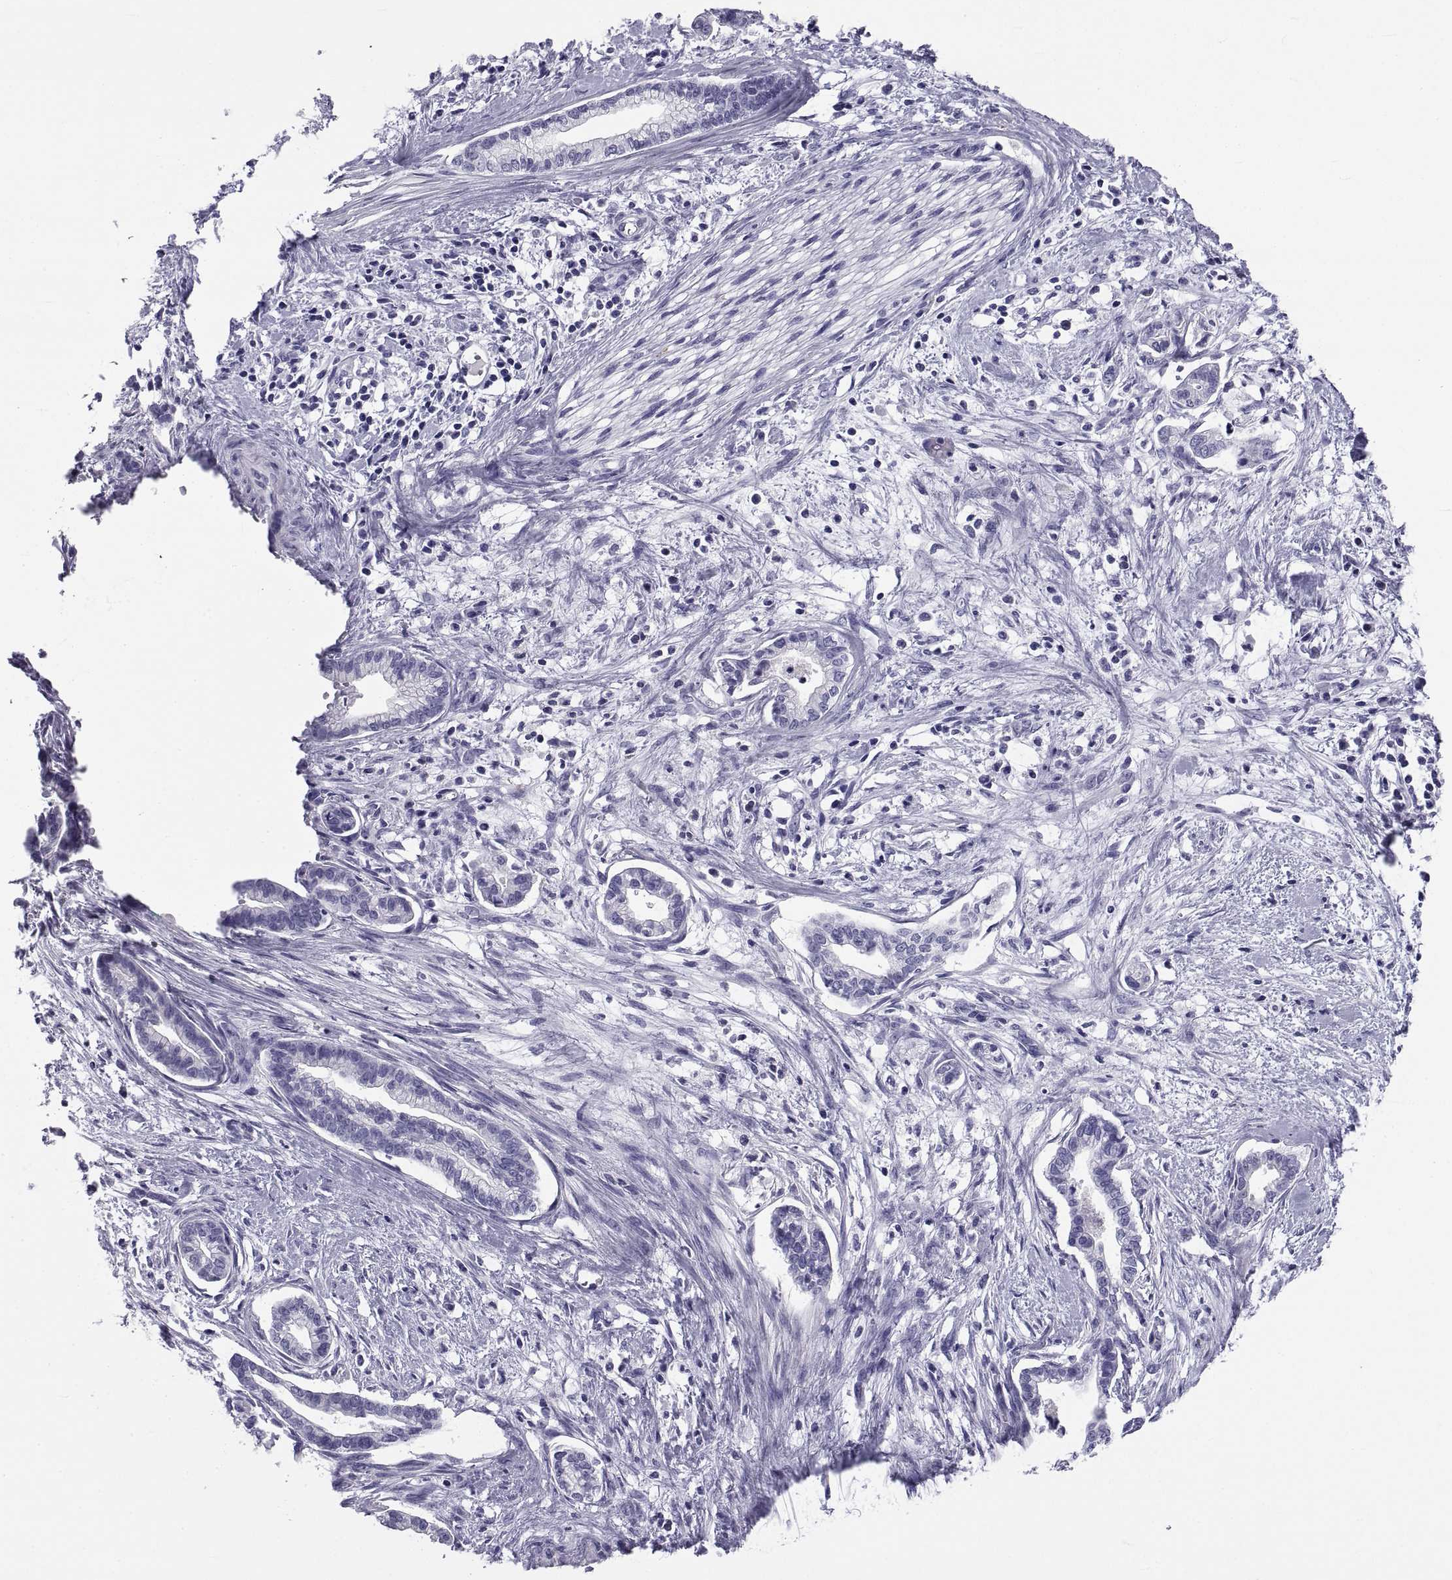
{"staining": {"intensity": "negative", "quantity": "none", "location": "none"}, "tissue": "cervical cancer", "cell_type": "Tumor cells", "image_type": "cancer", "snomed": [{"axis": "morphology", "description": "Adenocarcinoma, NOS"}, {"axis": "topography", "description": "Cervix"}], "caption": "Immunohistochemistry (IHC) histopathology image of neoplastic tissue: human adenocarcinoma (cervical) stained with DAB shows no significant protein expression in tumor cells.", "gene": "NPTX2", "patient": {"sex": "female", "age": 62}}